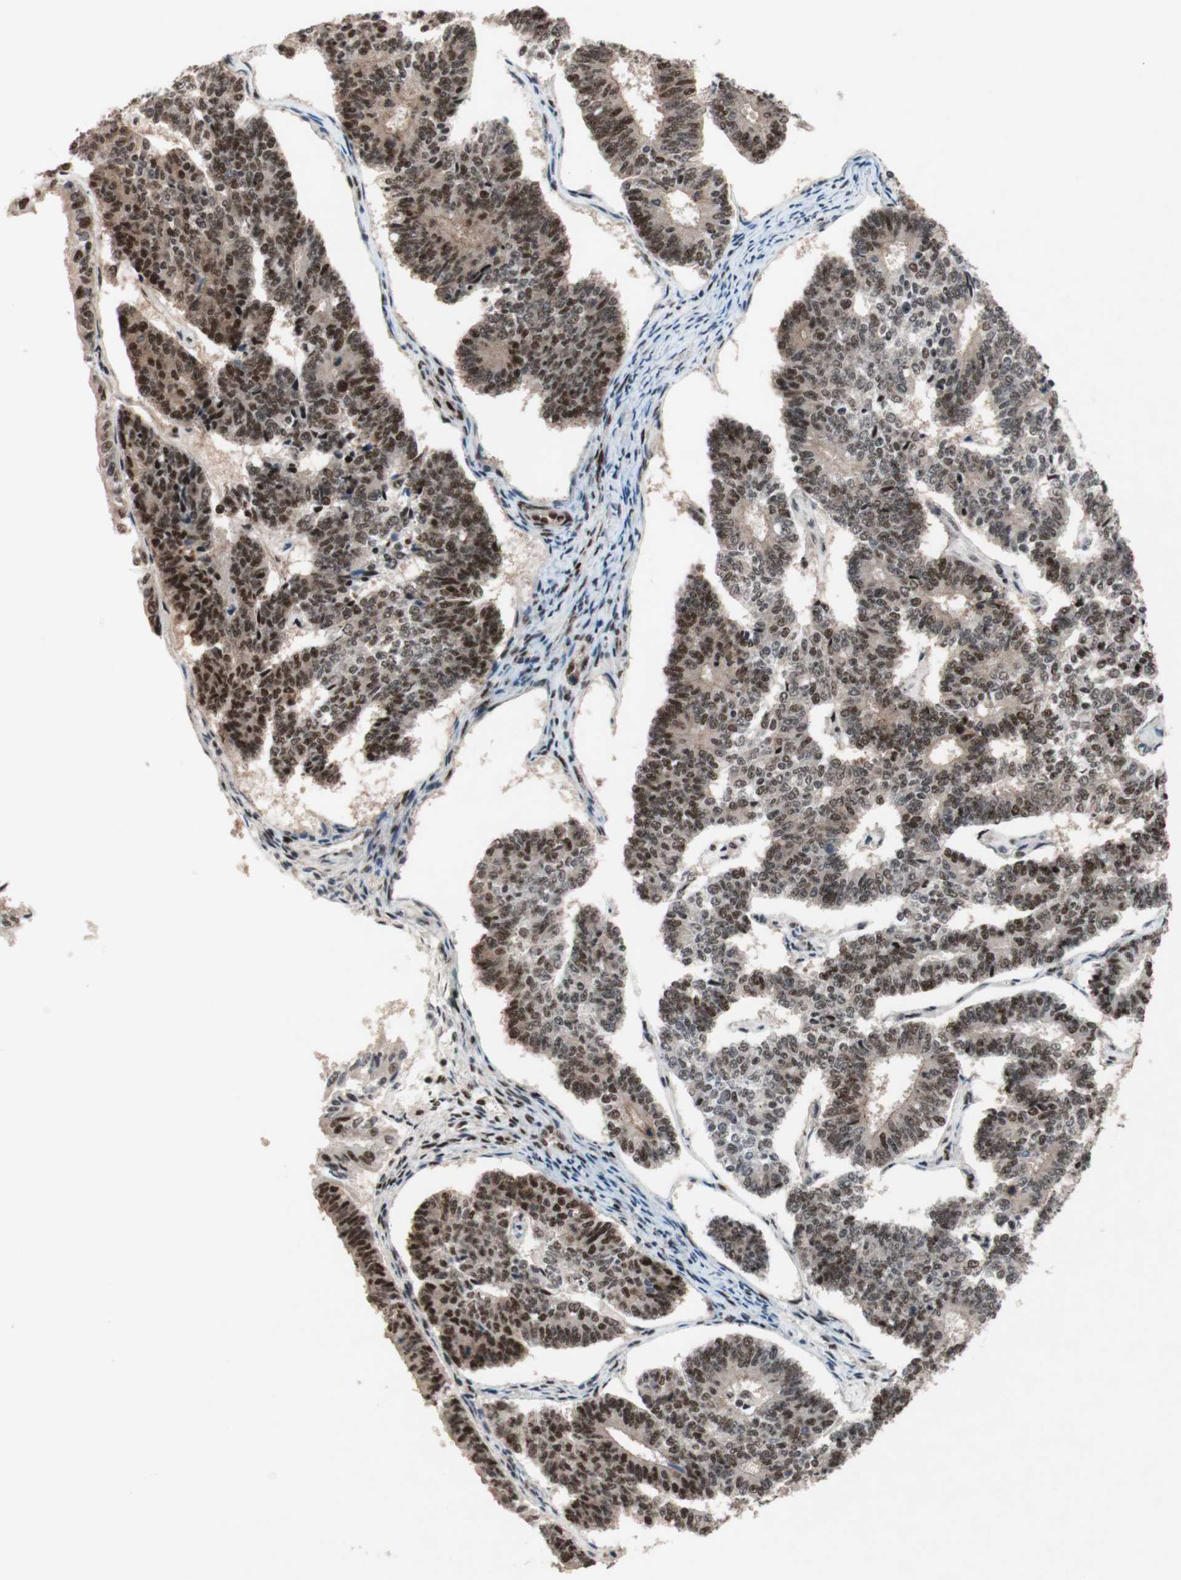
{"staining": {"intensity": "strong", "quantity": ">75%", "location": "nuclear"}, "tissue": "endometrial cancer", "cell_type": "Tumor cells", "image_type": "cancer", "snomed": [{"axis": "morphology", "description": "Adenocarcinoma, NOS"}, {"axis": "topography", "description": "Endometrium"}], "caption": "Endometrial cancer stained with a protein marker demonstrates strong staining in tumor cells.", "gene": "TLE1", "patient": {"sex": "female", "age": 70}}